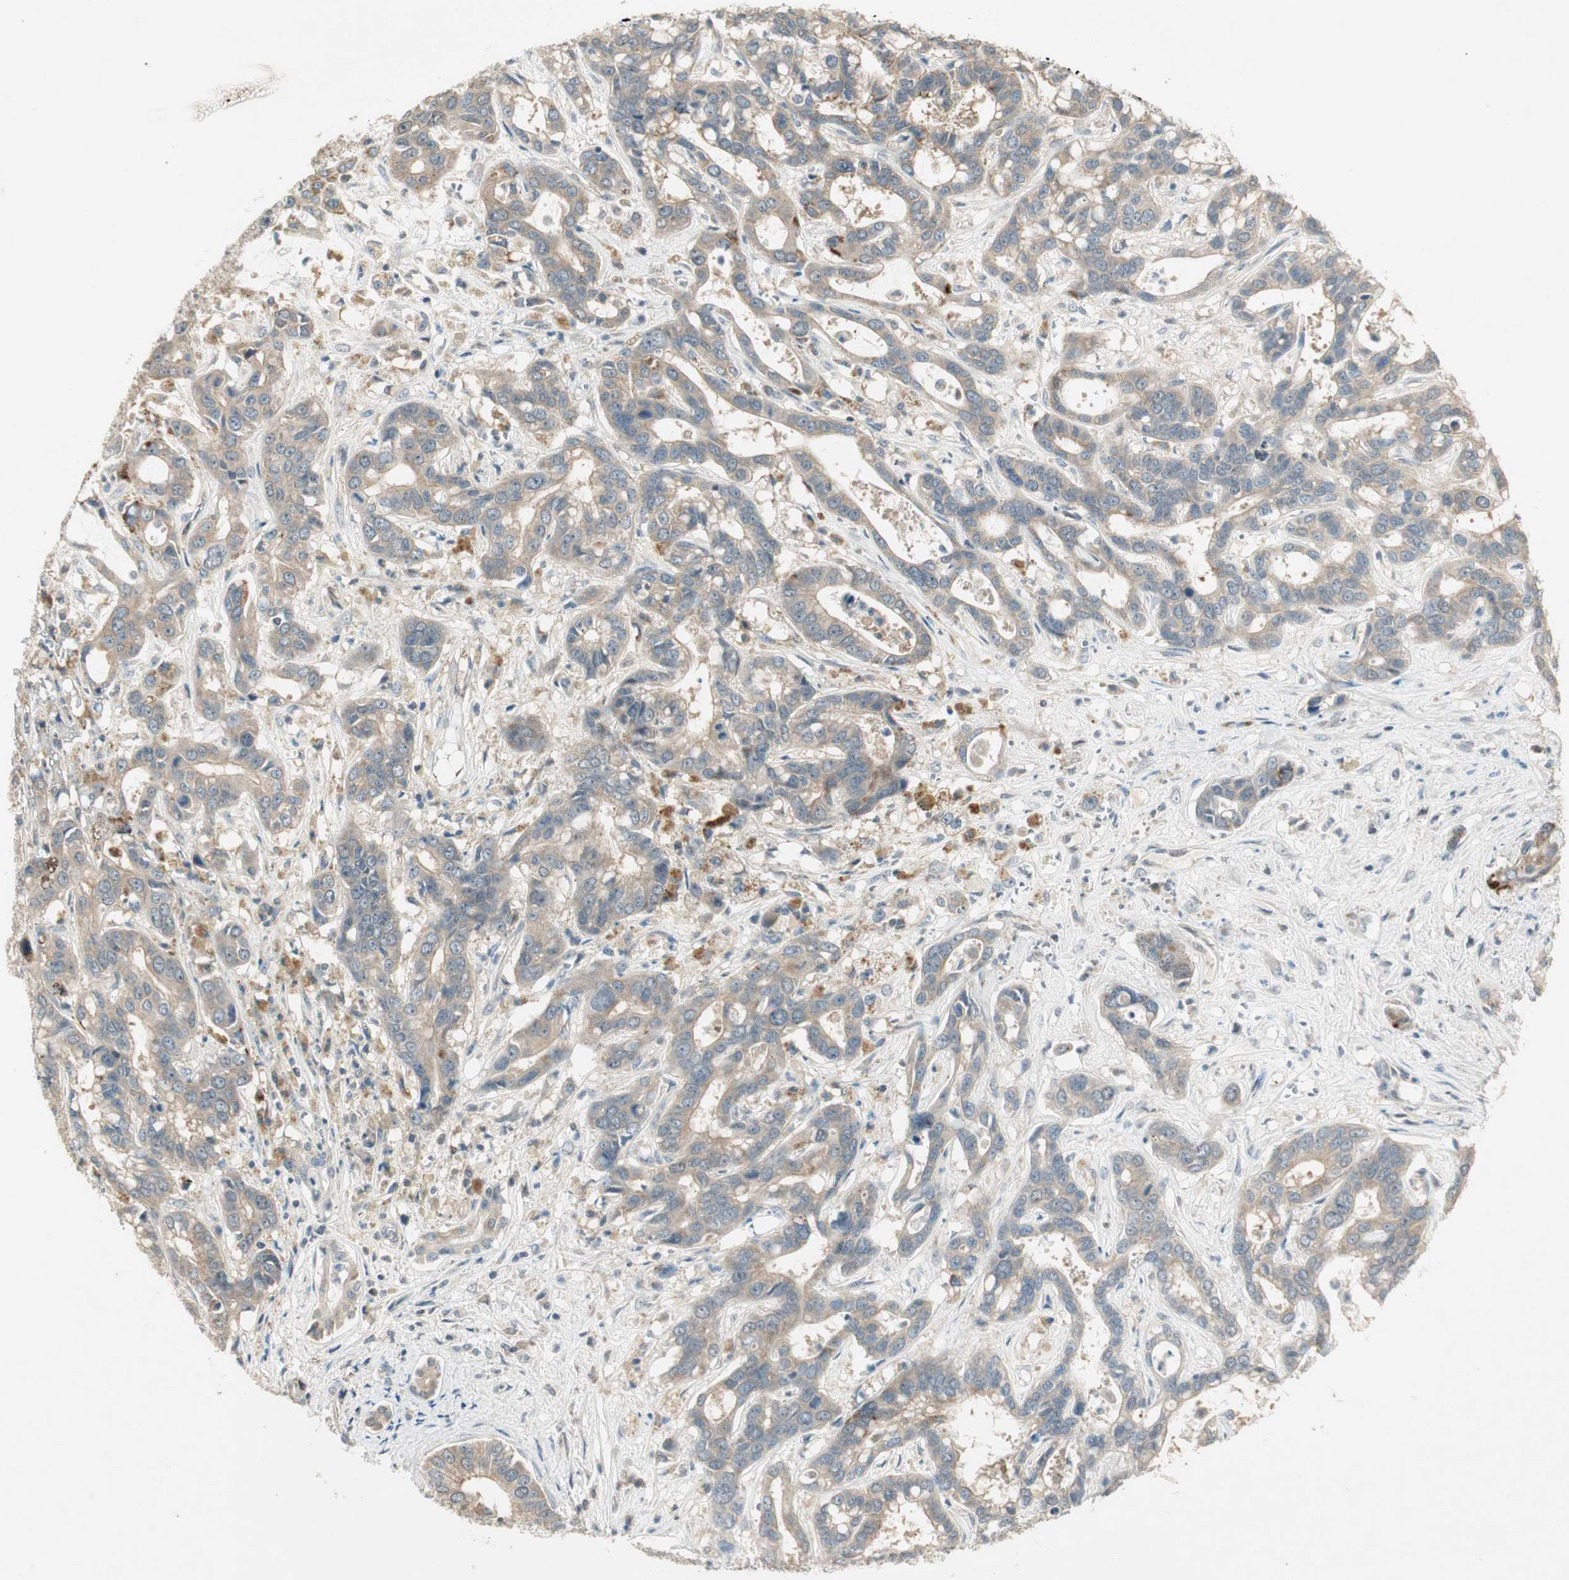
{"staining": {"intensity": "moderate", "quantity": ">75%", "location": "cytoplasmic/membranous"}, "tissue": "liver cancer", "cell_type": "Tumor cells", "image_type": "cancer", "snomed": [{"axis": "morphology", "description": "Cholangiocarcinoma"}, {"axis": "topography", "description": "Liver"}], "caption": "Immunohistochemical staining of human liver cancer (cholangiocarcinoma) shows medium levels of moderate cytoplasmic/membranous protein staining in approximately >75% of tumor cells.", "gene": "USP2", "patient": {"sex": "female", "age": 65}}